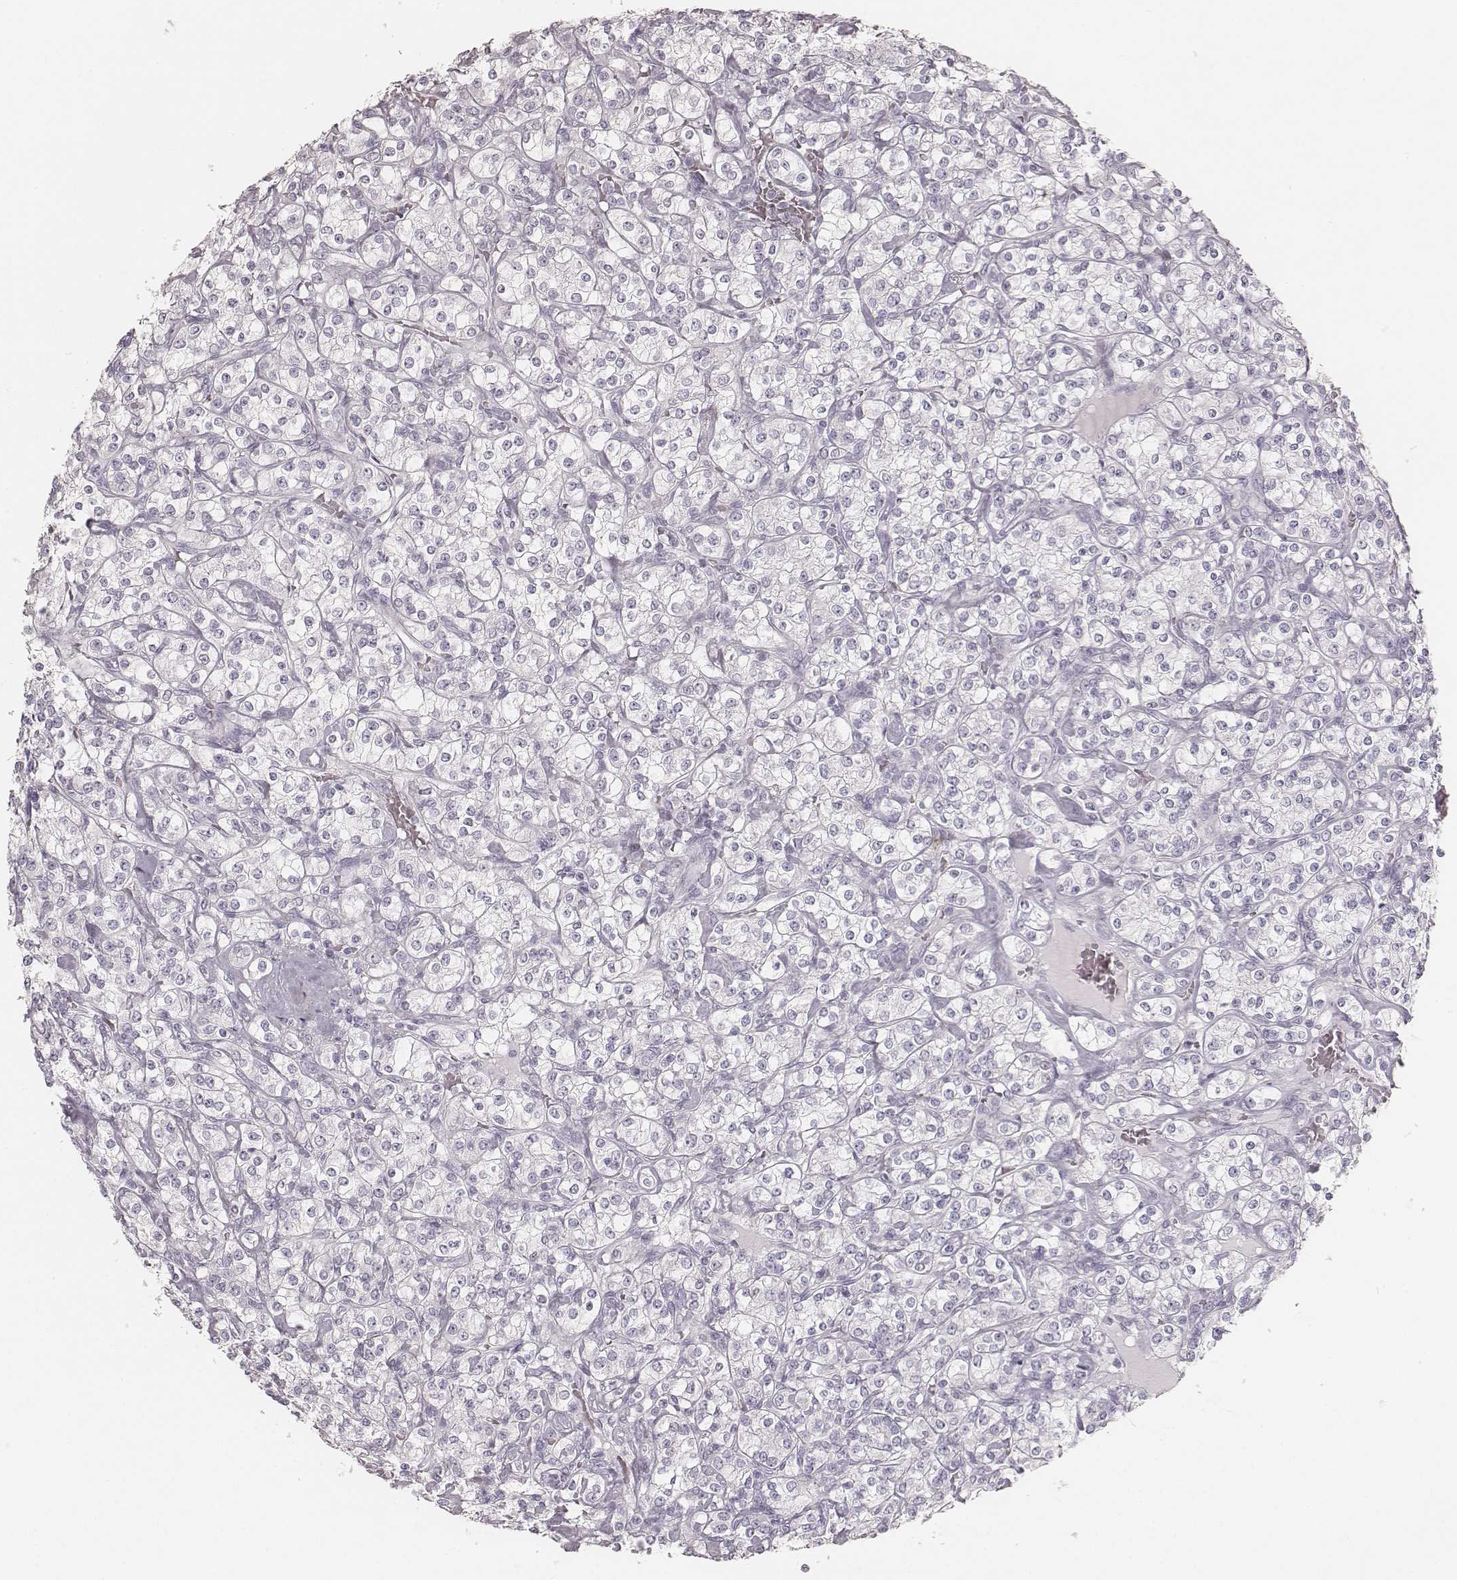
{"staining": {"intensity": "negative", "quantity": "none", "location": "none"}, "tissue": "renal cancer", "cell_type": "Tumor cells", "image_type": "cancer", "snomed": [{"axis": "morphology", "description": "Adenocarcinoma, NOS"}, {"axis": "topography", "description": "Kidney"}], "caption": "Immunohistochemistry (IHC) image of human renal cancer (adenocarcinoma) stained for a protein (brown), which reveals no expression in tumor cells. The staining was performed using DAB (3,3'-diaminobenzidine) to visualize the protein expression in brown, while the nuclei were stained in blue with hematoxylin (Magnification: 20x).", "gene": "KRT82", "patient": {"sex": "male", "age": 77}}